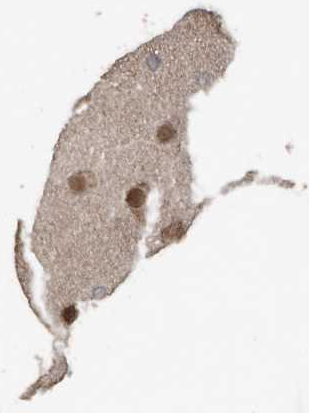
{"staining": {"intensity": "weak", "quantity": "25%-75%", "location": "nuclear"}, "tissue": "glioma", "cell_type": "Tumor cells", "image_type": "cancer", "snomed": [{"axis": "morphology", "description": "Glioma, malignant, High grade"}, {"axis": "topography", "description": "Cerebral cortex"}], "caption": "Malignant glioma (high-grade) stained with DAB IHC shows low levels of weak nuclear expression in about 25%-75% of tumor cells.", "gene": "YOD1", "patient": {"sex": "female", "age": 36}}